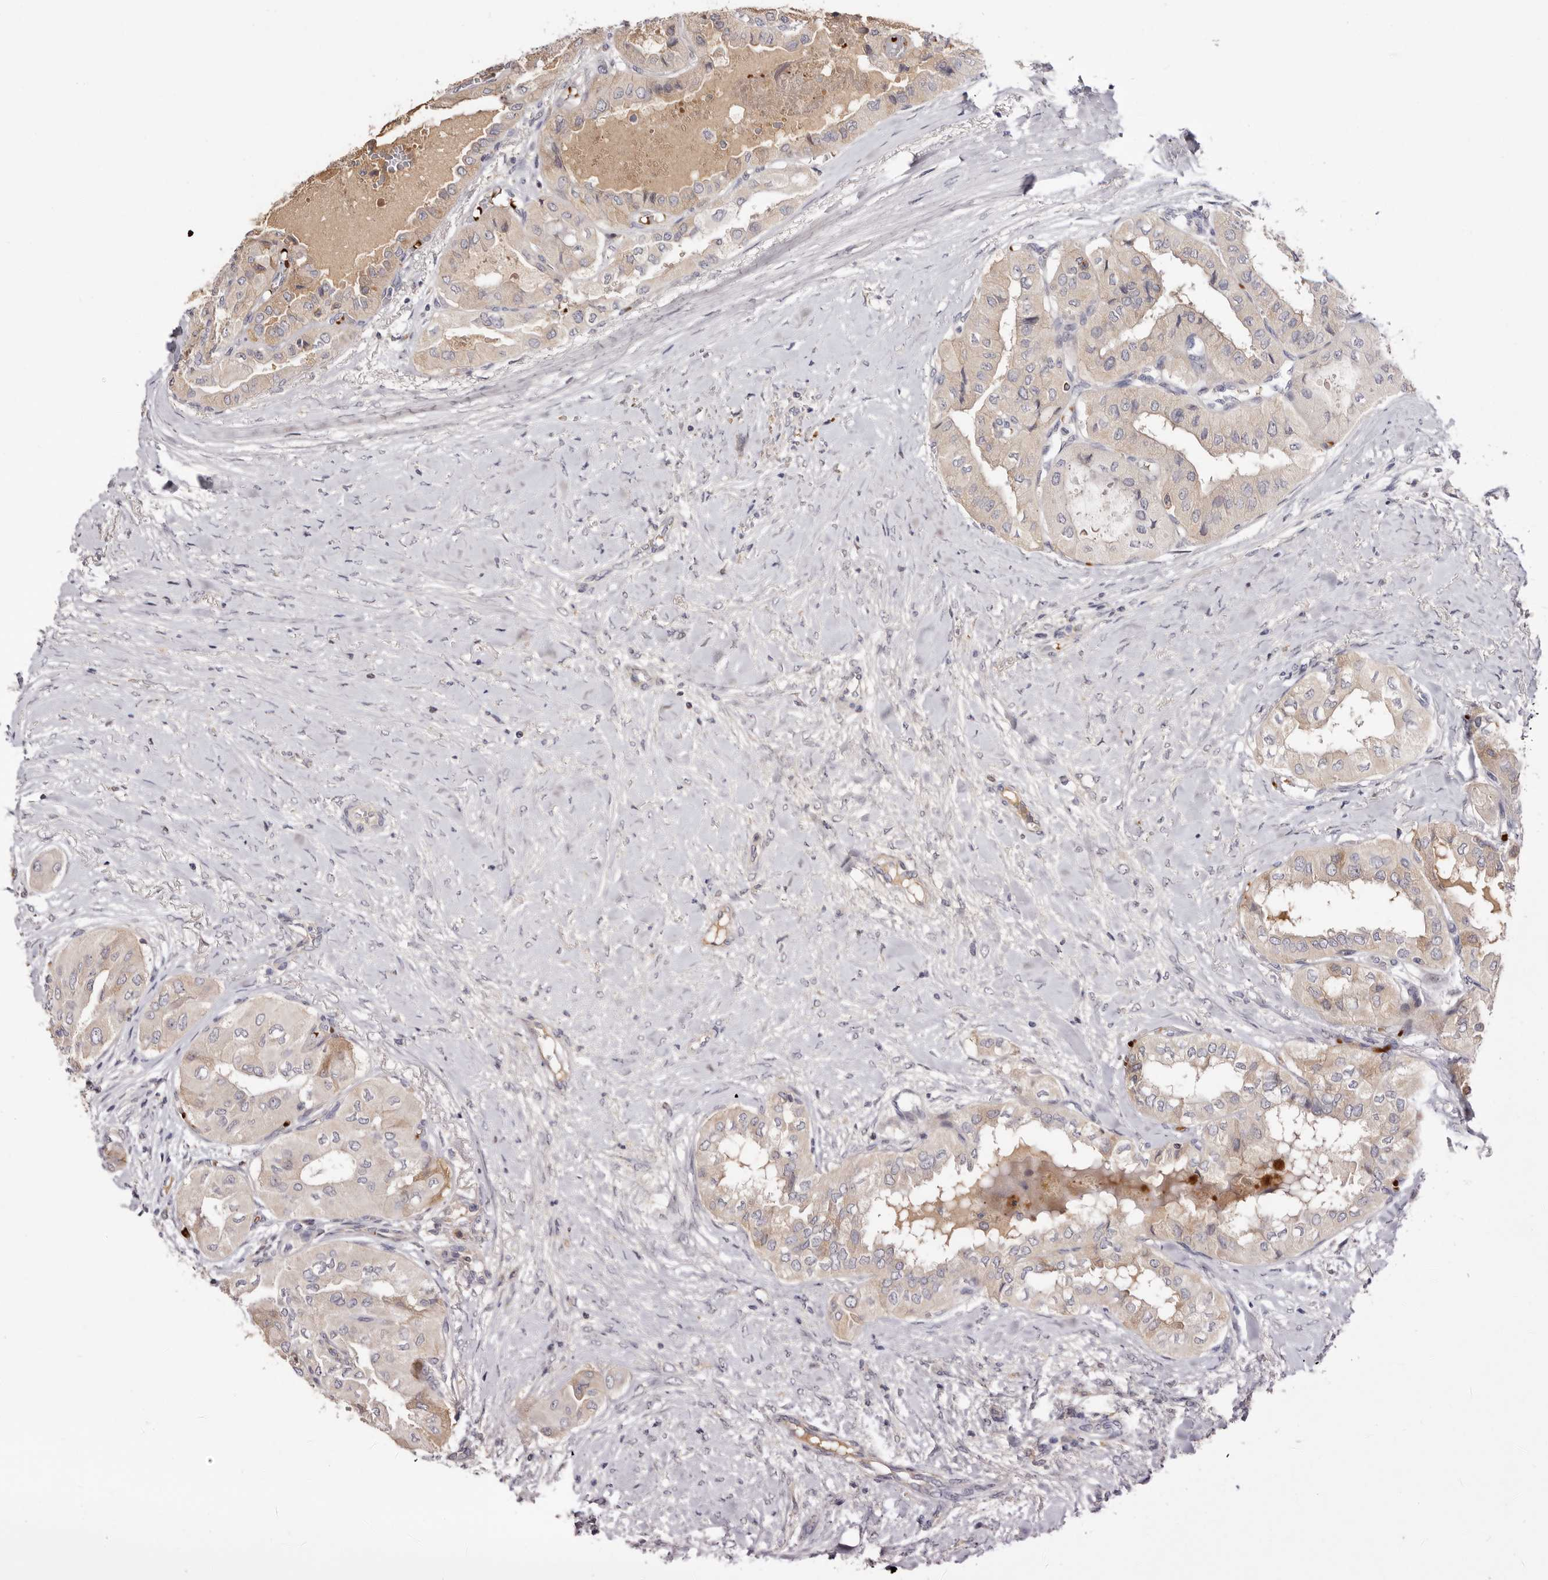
{"staining": {"intensity": "moderate", "quantity": "<25%", "location": "cytoplasmic/membranous"}, "tissue": "thyroid cancer", "cell_type": "Tumor cells", "image_type": "cancer", "snomed": [{"axis": "morphology", "description": "Papillary adenocarcinoma, NOS"}, {"axis": "topography", "description": "Thyroid gland"}], "caption": "Human thyroid cancer (papillary adenocarcinoma) stained for a protein (brown) shows moderate cytoplasmic/membranous positive staining in about <25% of tumor cells.", "gene": "LMLN", "patient": {"sex": "female", "age": 59}}